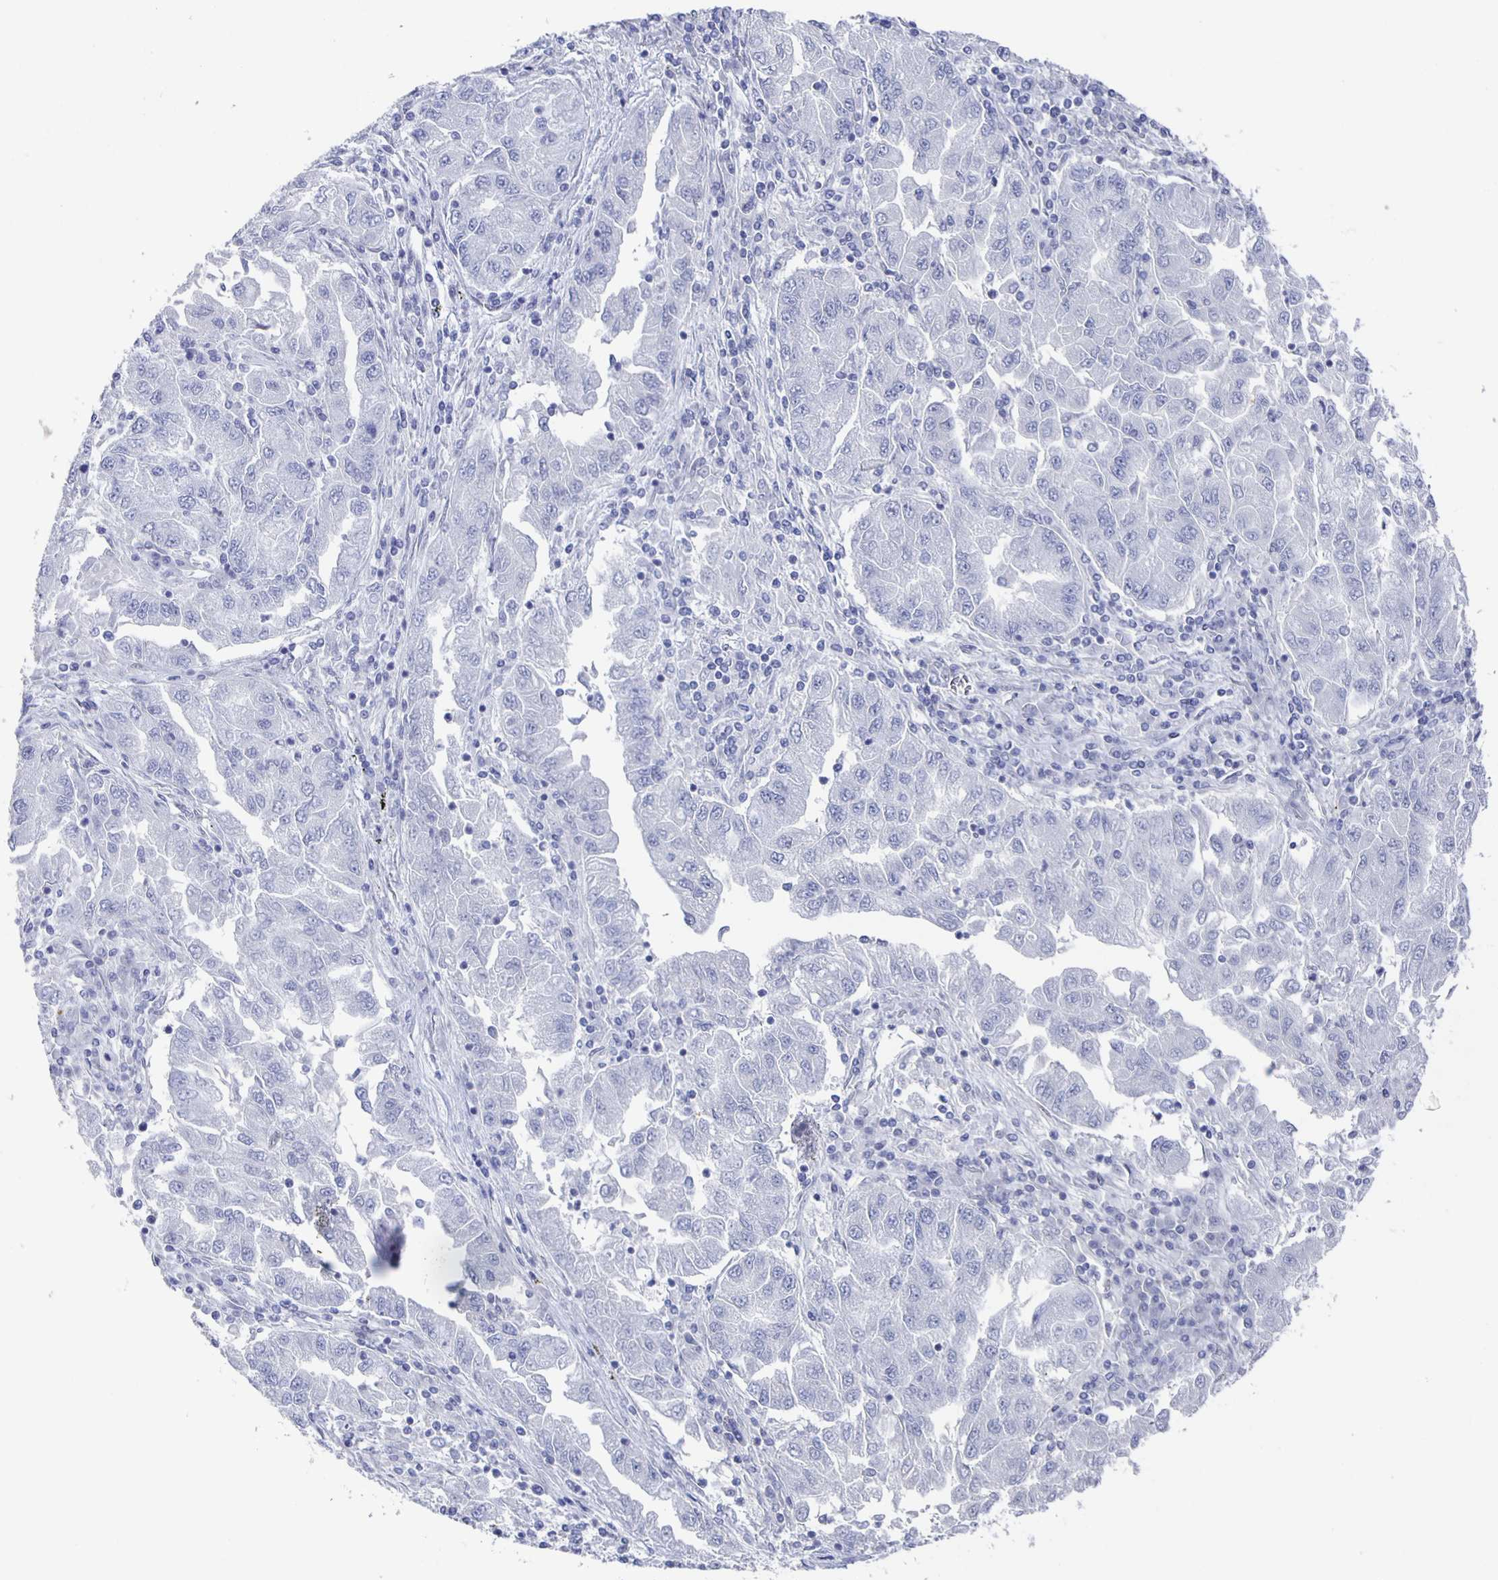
{"staining": {"intensity": "negative", "quantity": "none", "location": "none"}, "tissue": "lung cancer", "cell_type": "Tumor cells", "image_type": "cancer", "snomed": [{"axis": "morphology", "description": "Adenocarcinoma, NOS"}, {"axis": "morphology", "description": "Adenocarcinoma primary or metastatic"}, {"axis": "topography", "description": "Lung"}], "caption": "Tumor cells are negative for brown protein staining in adenocarcinoma (lung).", "gene": "CCDC17", "patient": {"sex": "male", "age": 74}}